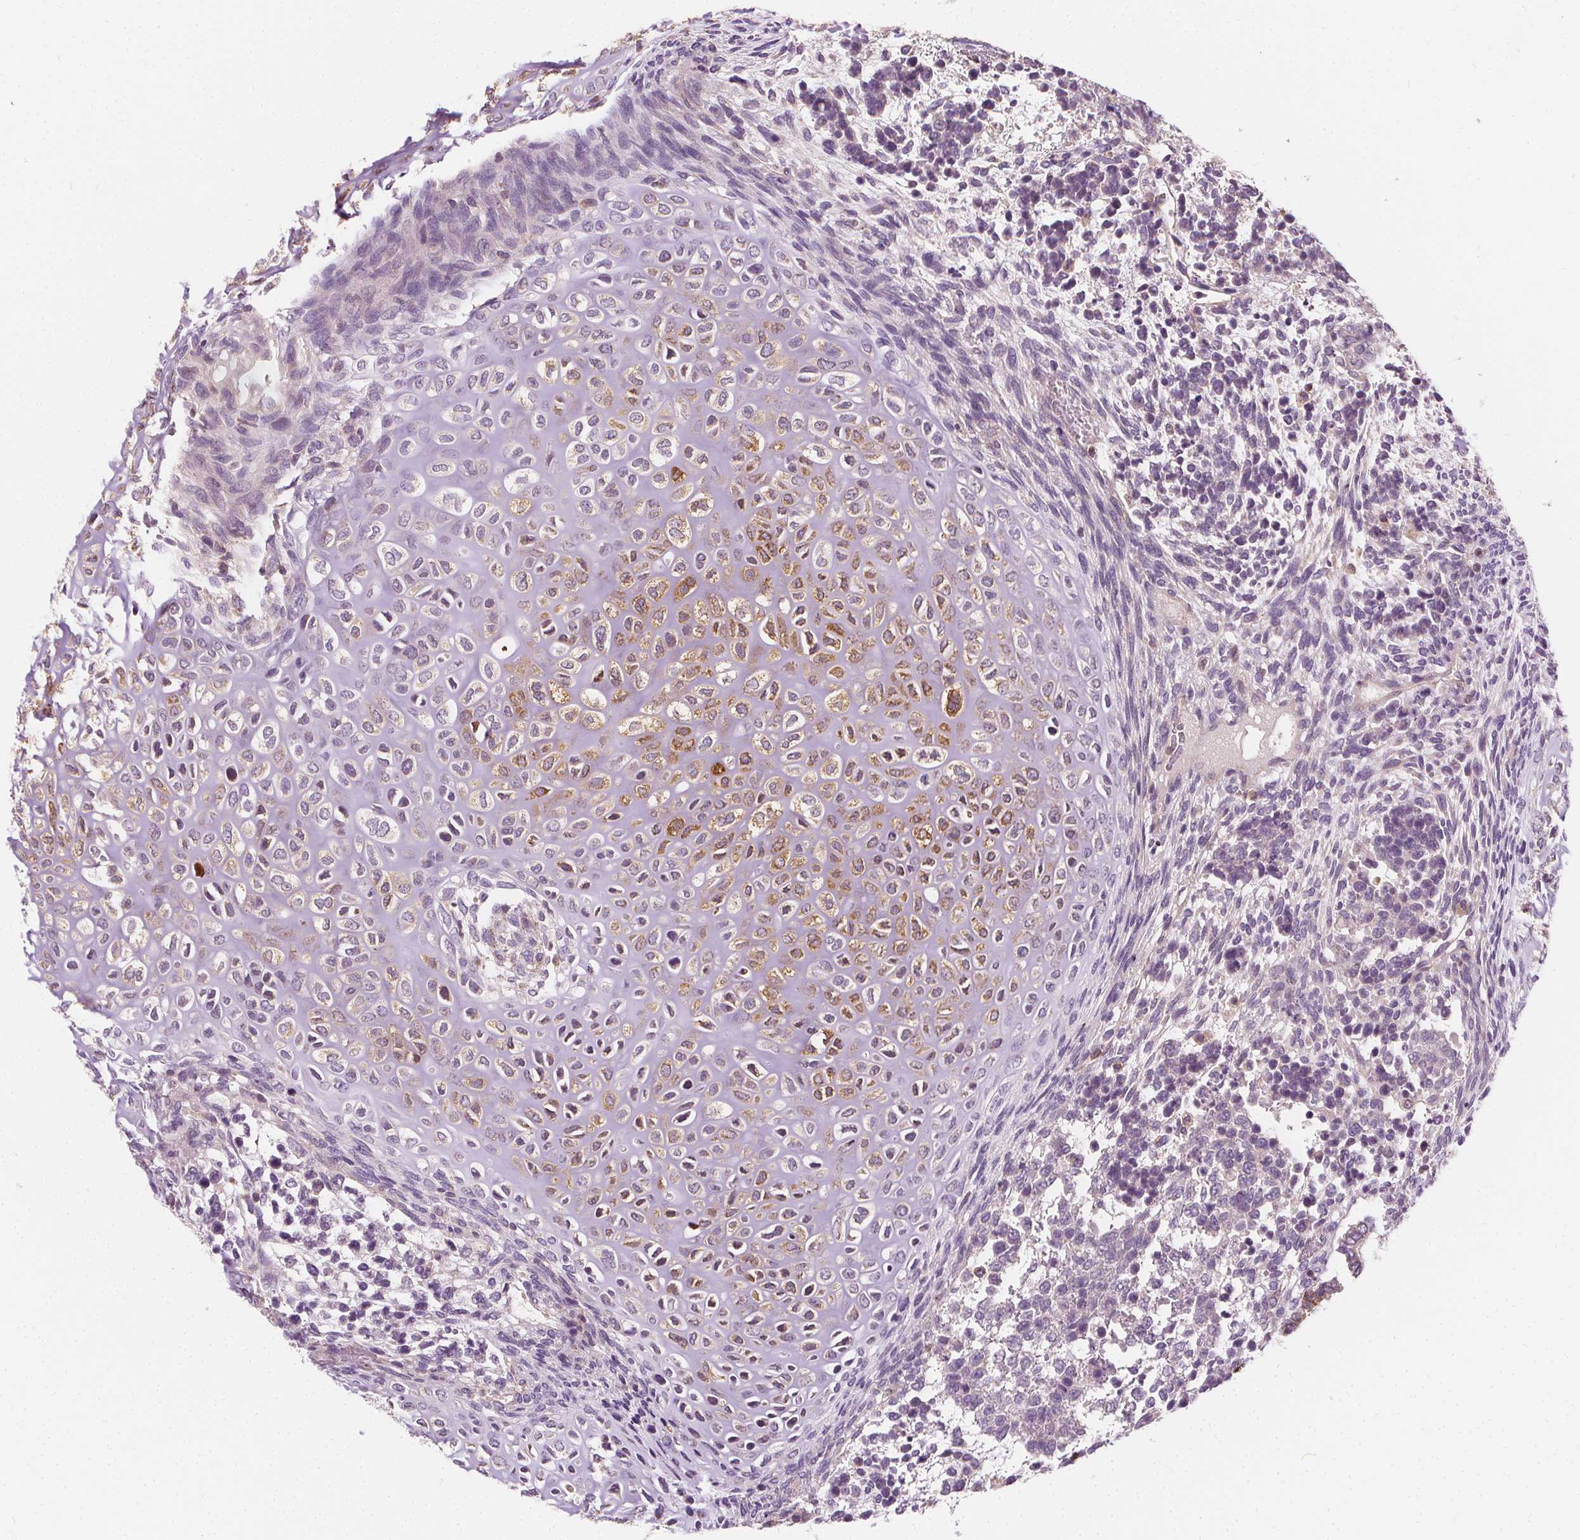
{"staining": {"intensity": "negative", "quantity": "none", "location": "none"}, "tissue": "testis cancer", "cell_type": "Tumor cells", "image_type": "cancer", "snomed": [{"axis": "morphology", "description": "Carcinoma, Embryonal, NOS"}, {"axis": "topography", "description": "Testis"}], "caption": "Immunohistochemistry (IHC) of testis cancer (embryonal carcinoma) reveals no positivity in tumor cells. Nuclei are stained in blue.", "gene": "RAB20", "patient": {"sex": "male", "age": 23}}